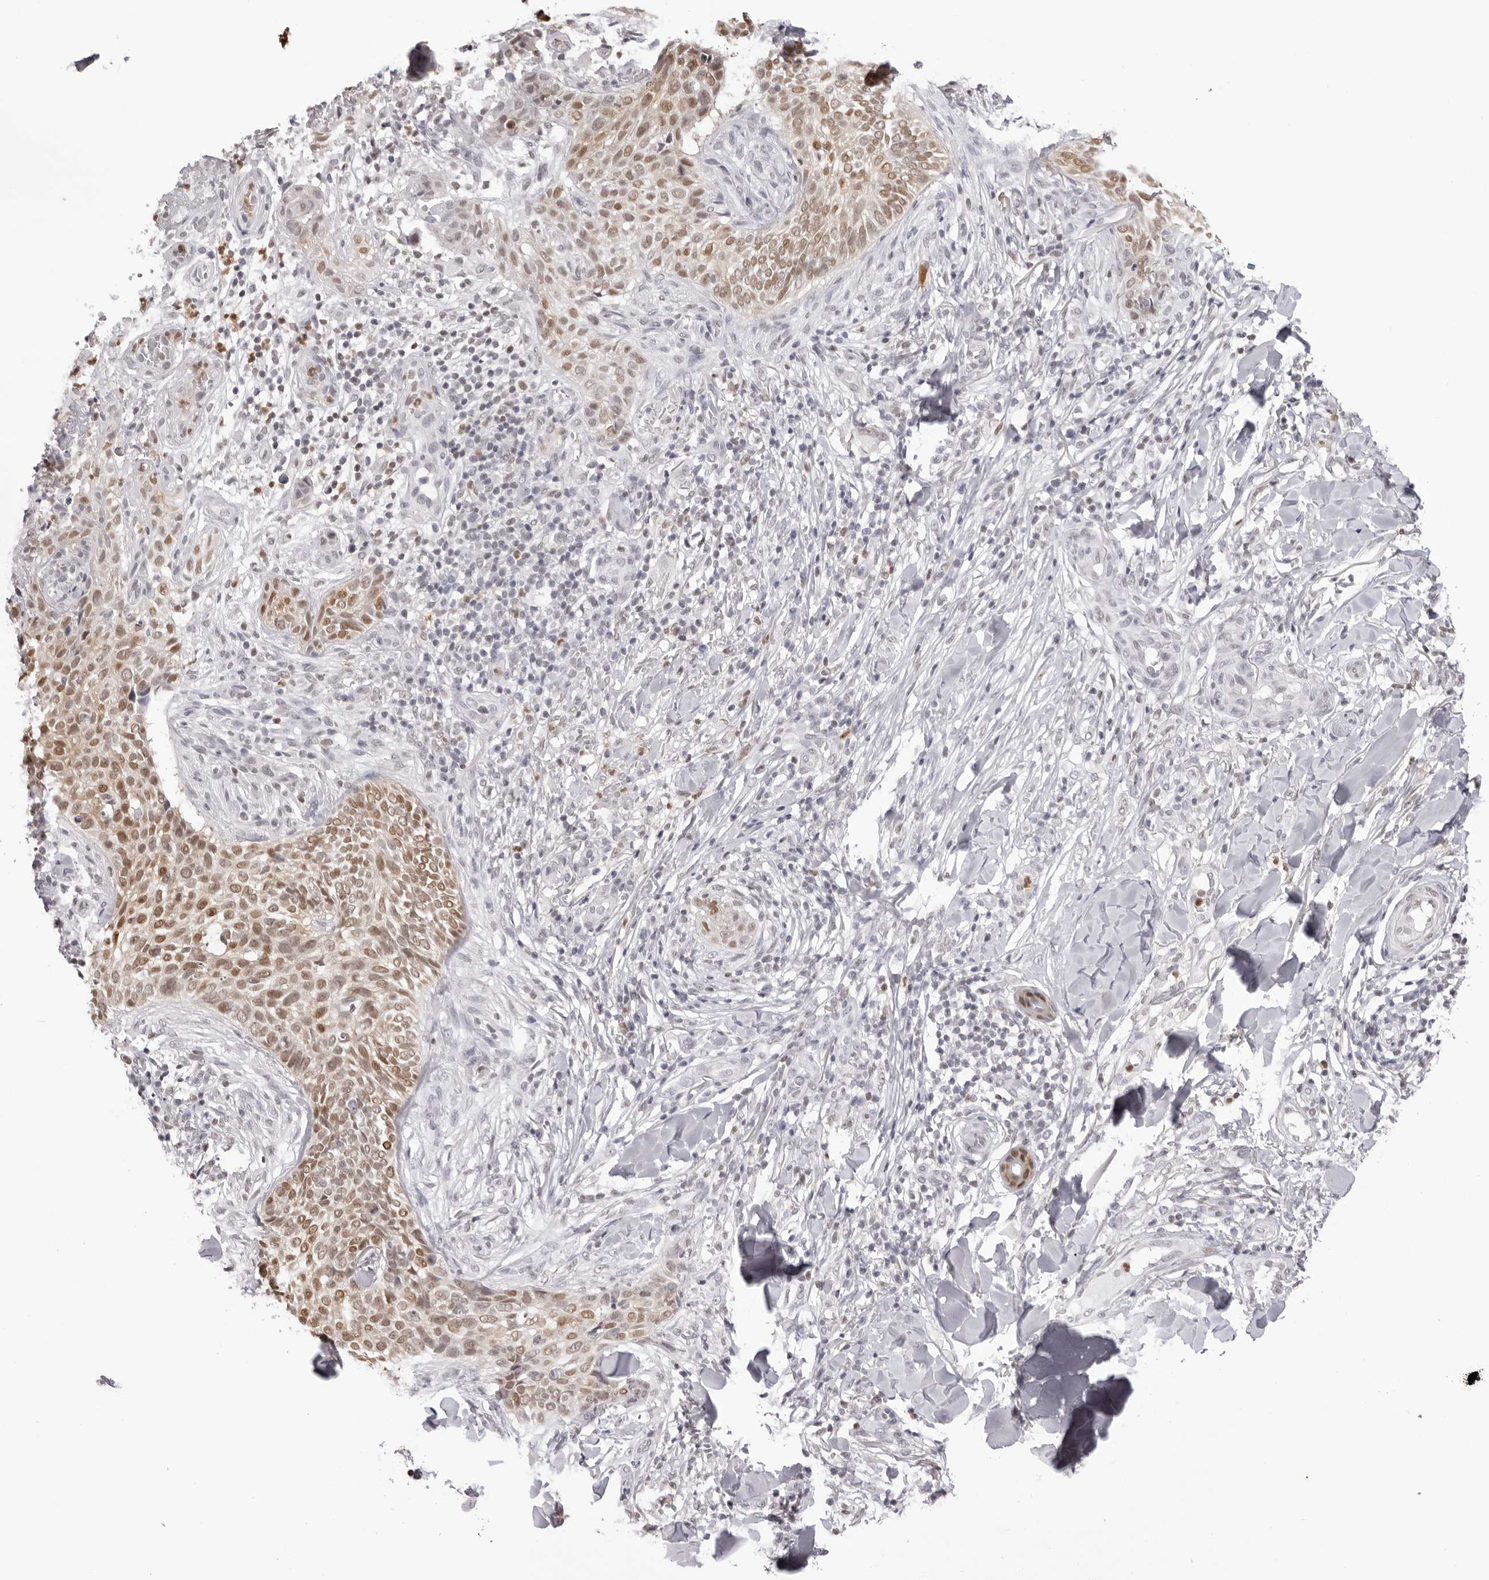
{"staining": {"intensity": "moderate", "quantity": ">75%", "location": "nuclear"}, "tissue": "skin cancer", "cell_type": "Tumor cells", "image_type": "cancer", "snomed": [{"axis": "morphology", "description": "Normal tissue, NOS"}, {"axis": "morphology", "description": "Basal cell carcinoma"}, {"axis": "topography", "description": "Skin"}], "caption": "The photomicrograph displays a brown stain indicating the presence of a protein in the nuclear of tumor cells in skin cancer (basal cell carcinoma). The protein of interest is stained brown, and the nuclei are stained in blue (DAB IHC with brightfield microscopy, high magnification).", "gene": "HSPA4", "patient": {"sex": "male", "age": 67}}